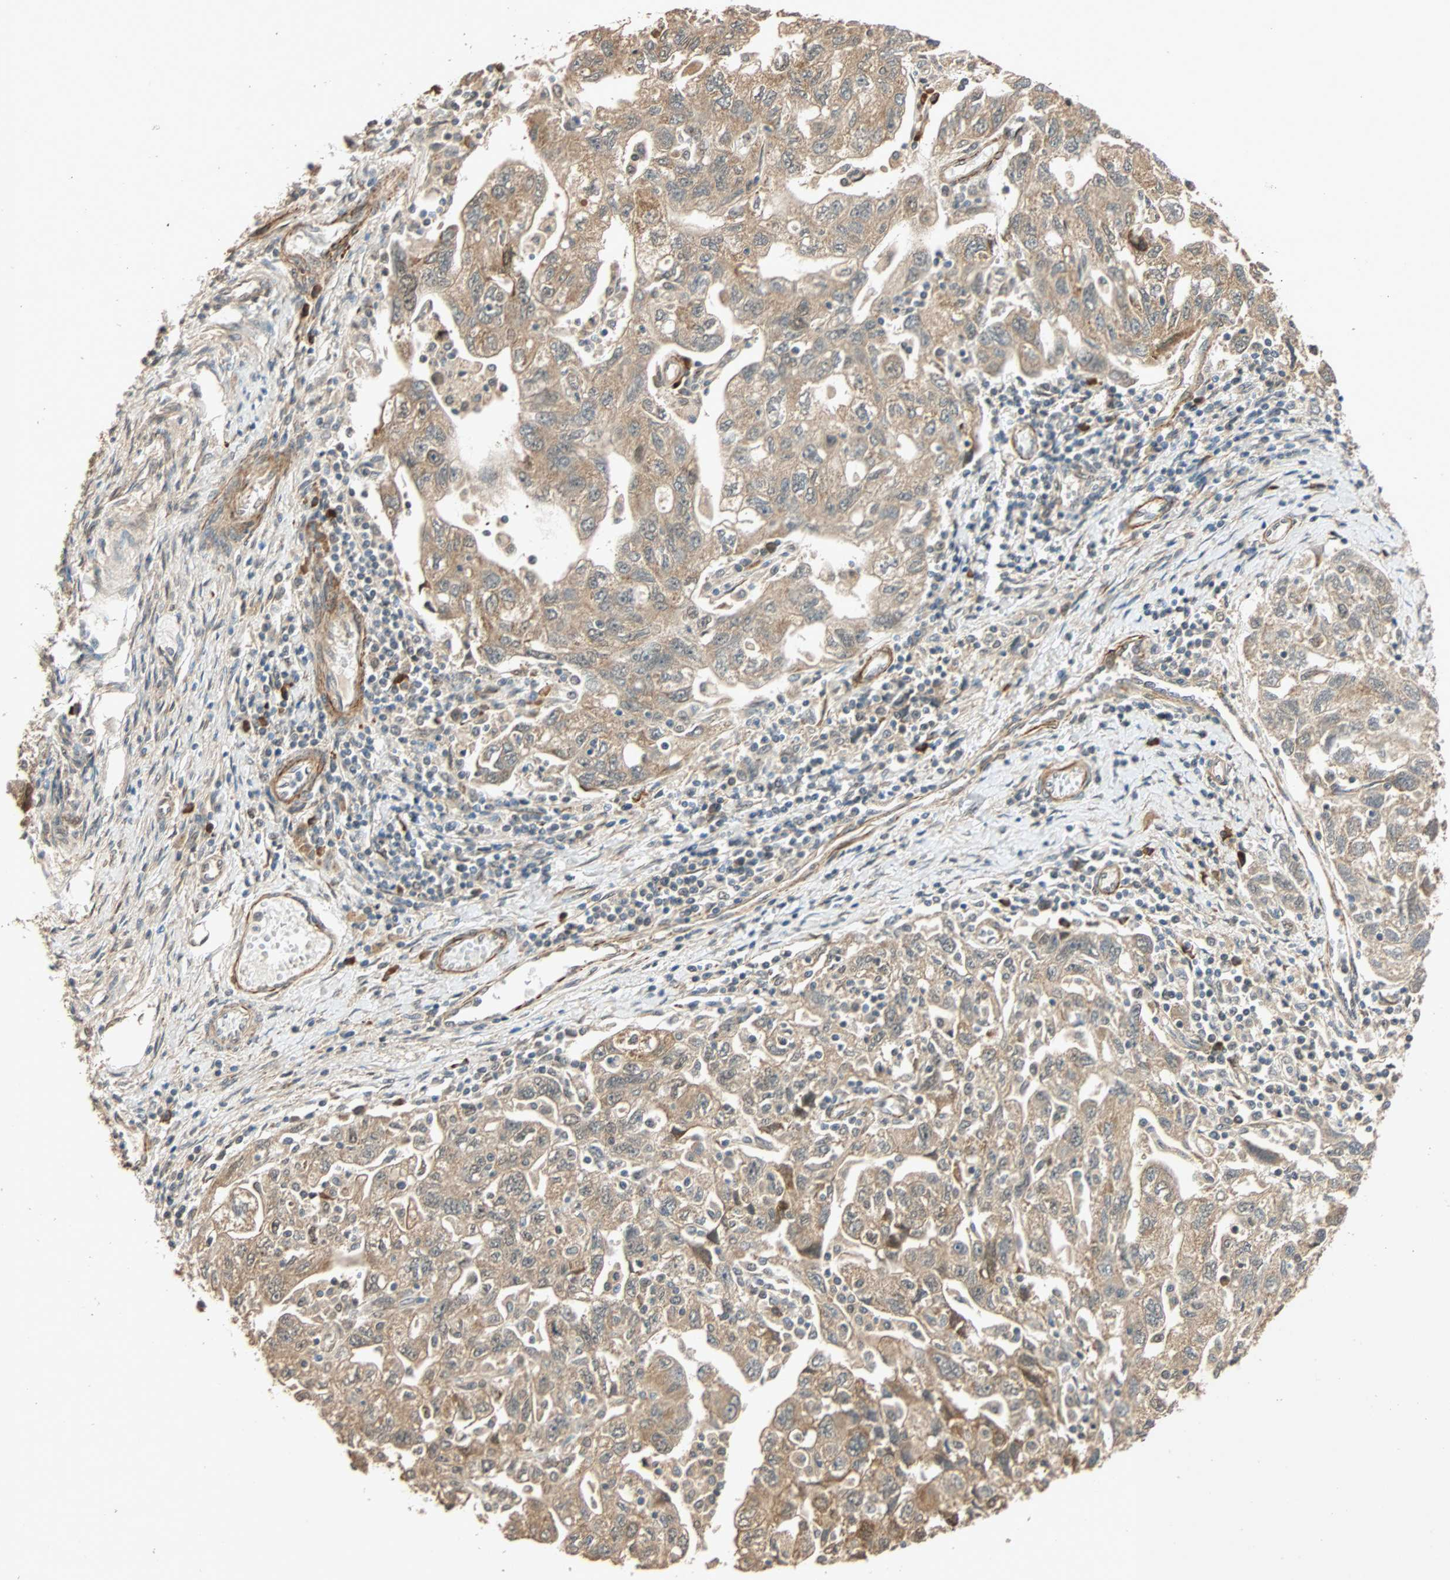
{"staining": {"intensity": "moderate", "quantity": ">75%", "location": "cytoplasmic/membranous"}, "tissue": "ovarian cancer", "cell_type": "Tumor cells", "image_type": "cancer", "snomed": [{"axis": "morphology", "description": "Carcinoma, NOS"}, {"axis": "morphology", "description": "Cystadenocarcinoma, serous, NOS"}, {"axis": "topography", "description": "Ovary"}], "caption": "This micrograph shows IHC staining of ovarian cancer (carcinoma), with medium moderate cytoplasmic/membranous expression in approximately >75% of tumor cells.", "gene": "QSER1", "patient": {"sex": "female", "age": 69}}